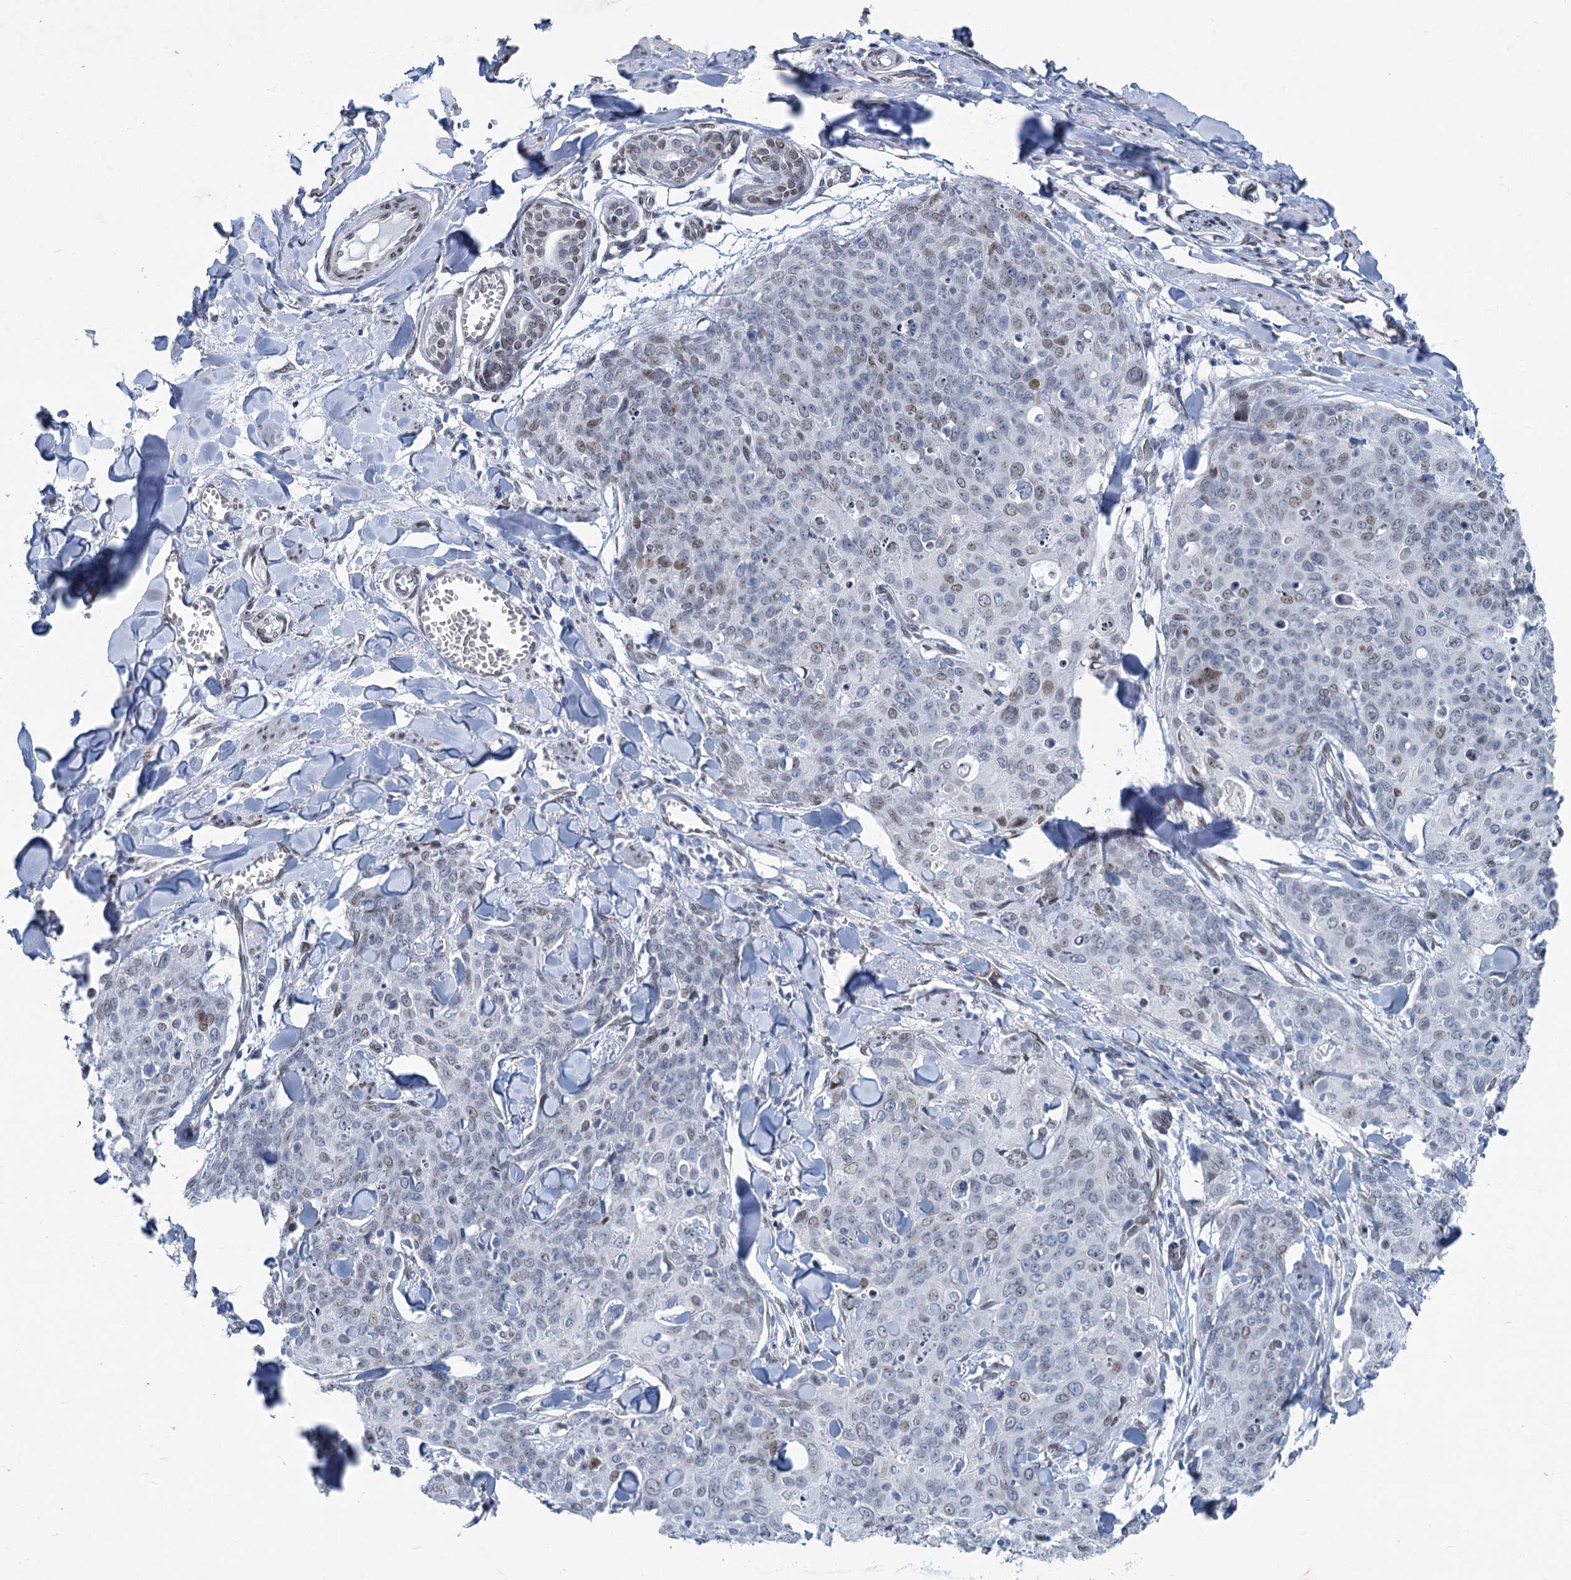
{"staining": {"intensity": "weak", "quantity": "25%-75%", "location": "nuclear"}, "tissue": "skin cancer", "cell_type": "Tumor cells", "image_type": "cancer", "snomed": [{"axis": "morphology", "description": "Squamous cell carcinoma, NOS"}, {"axis": "topography", "description": "Skin"}, {"axis": "topography", "description": "Vulva"}], "caption": "An immunohistochemistry micrograph of neoplastic tissue is shown. Protein staining in brown labels weak nuclear positivity in skin squamous cell carcinoma within tumor cells.", "gene": "PRSS35", "patient": {"sex": "female", "age": 85}}